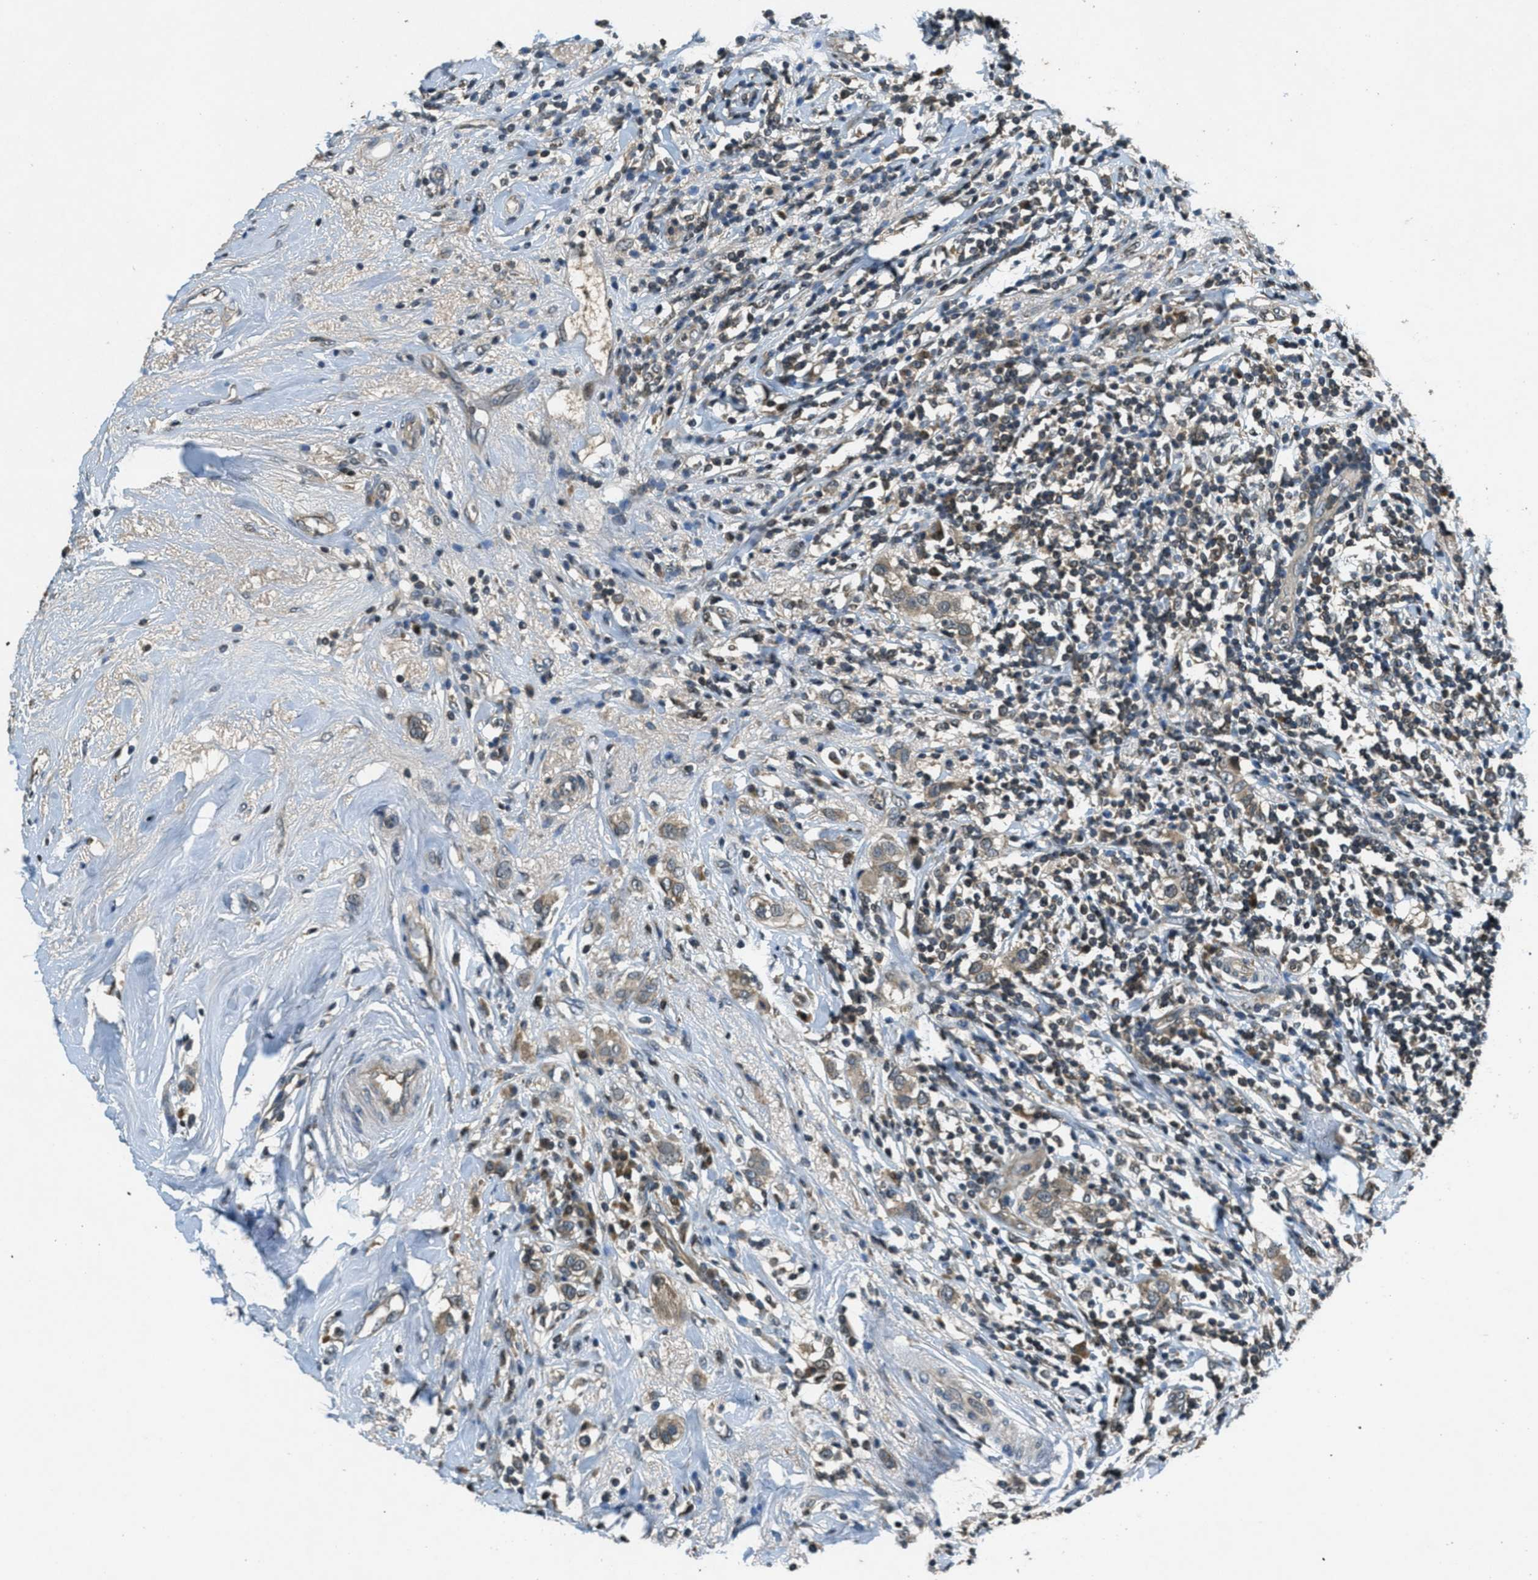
{"staining": {"intensity": "weak", "quantity": ">75%", "location": "cytoplasmic/membranous"}, "tissue": "breast cancer", "cell_type": "Tumor cells", "image_type": "cancer", "snomed": [{"axis": "morphology", "description": "Duct carcinoma"}, {"axis": "topography", "description": "Breast"}], "caption": "IHC micrograph of neoplastic tissue: infiltrating ductal carcinoma (breast) stained using IHC shows low levels of weak protein expression localized specifically in the cytoplasmic/membranous of tumor cells, appearing as a cytoplasmic/membranous brown color.", "gene": "DUSP6", "patient": {"sex": "female", "age": 50}}